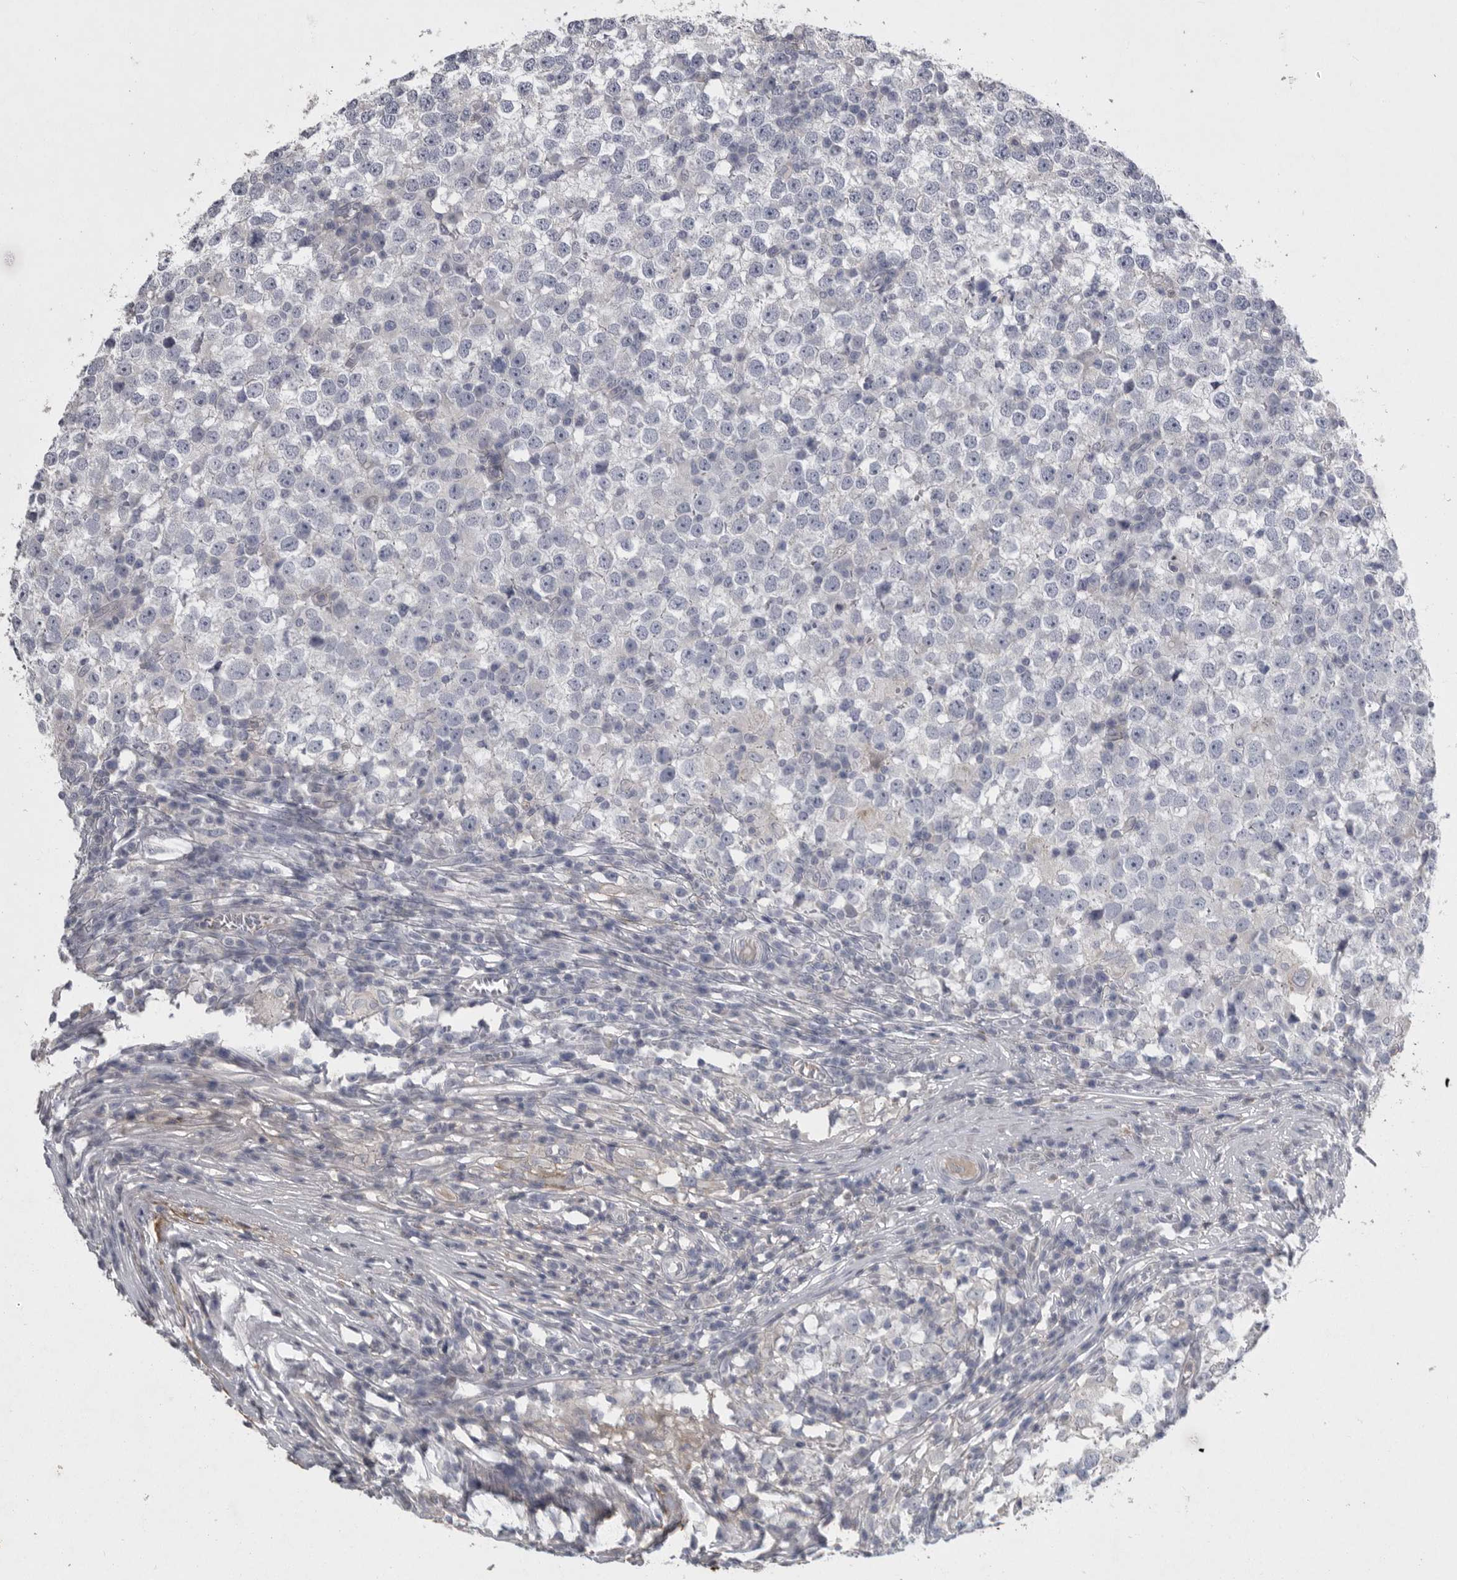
{"staining": {"intensity": "negative", "quantity": "none", "location": "none"}, "tissue": "testis cancer", "cell_type": "Tumor cells", "image_type": "cancer", "snomed": [{"axis": "morphology", "description": "Seminoma, NOS"}, {"axis": "topography", "description": "Testis"}], "caption": "Tumor cells are negative for protein expression in human testis cancer.", "gene": "CRP", "patient": {"sex": "male", "age": 65}}